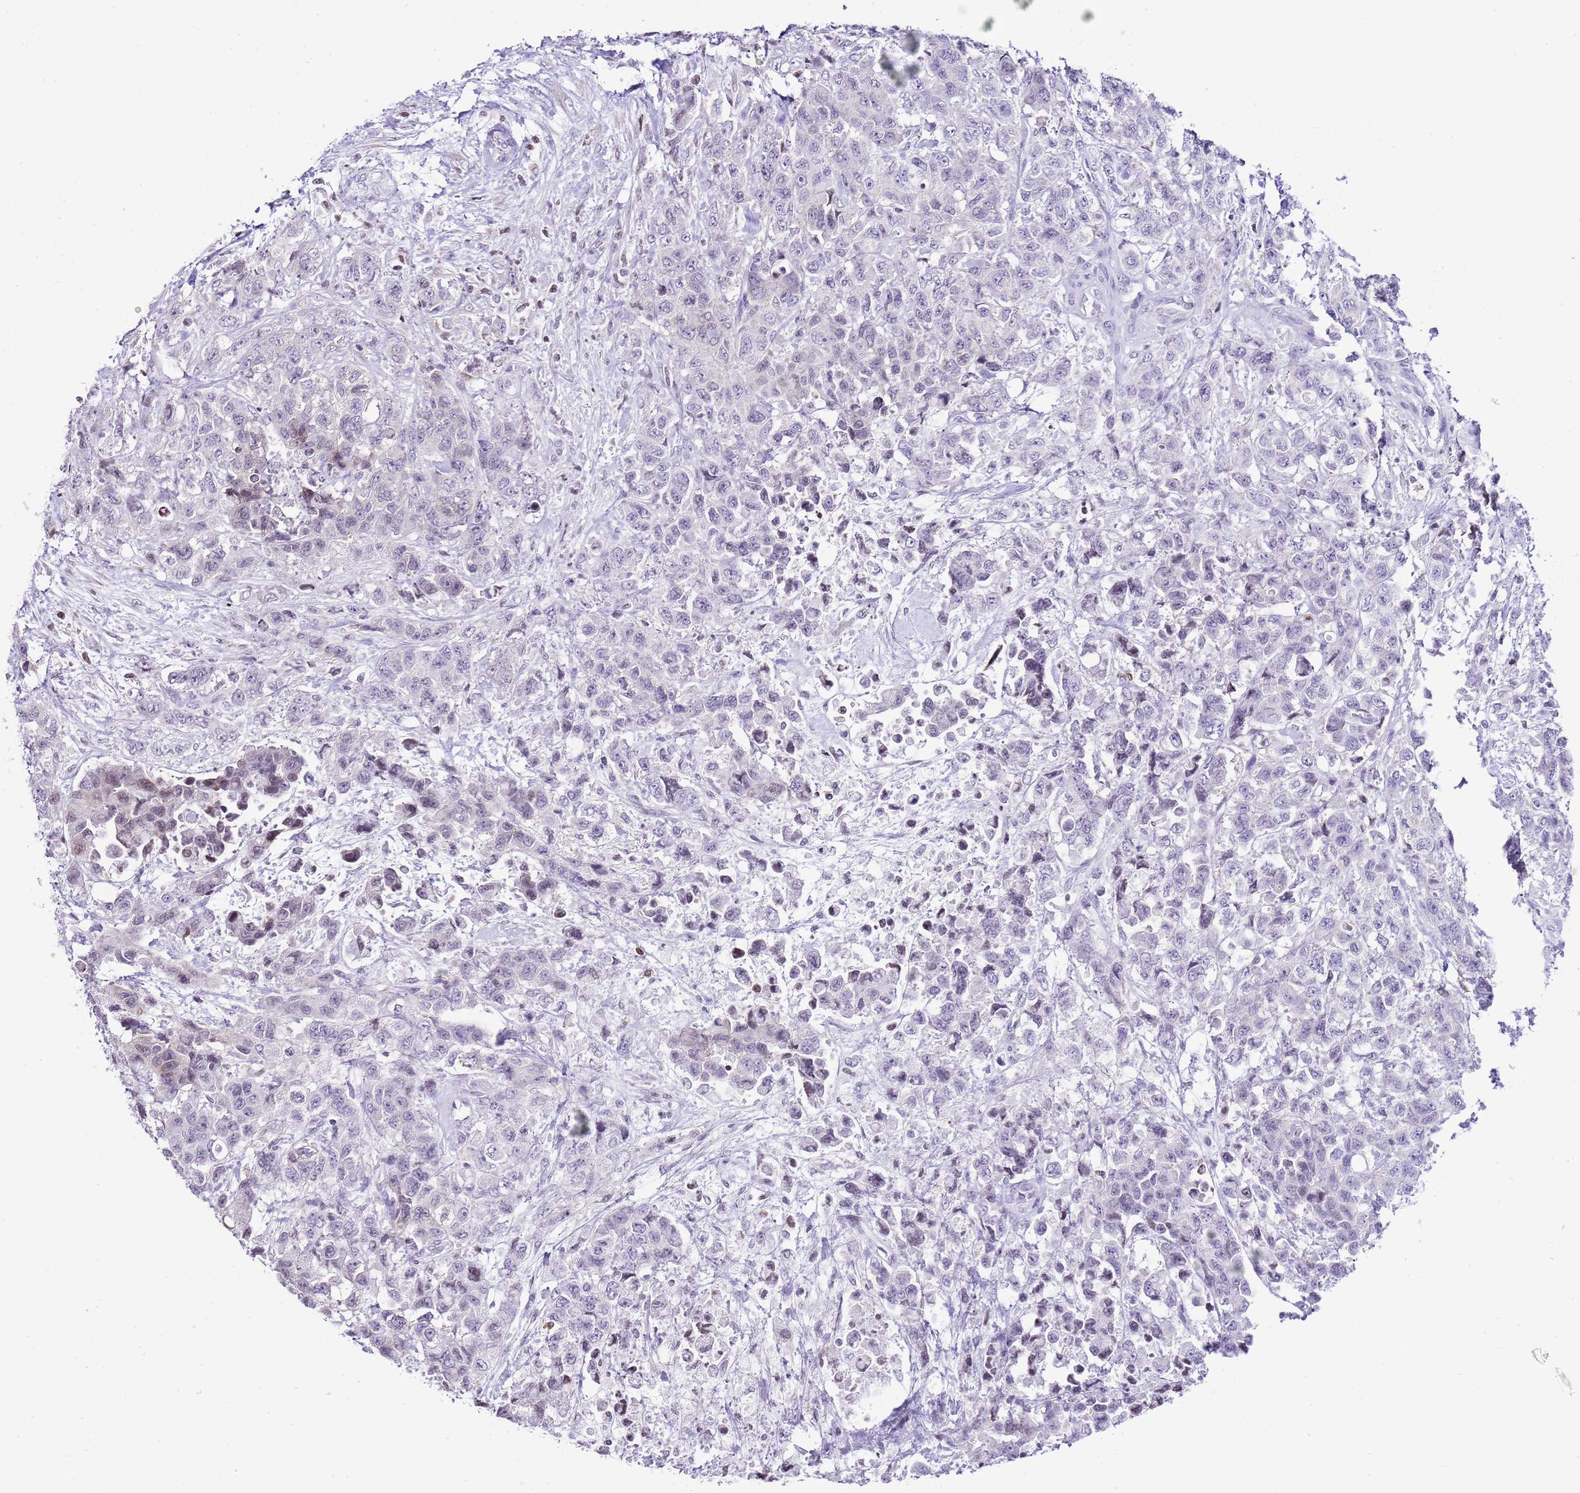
{"staining": {"intensity": "negative", "quantity": "none", "location": "none"}, "tissue": "urothelial cancer", "cell_type": "Tumor cells", "image_type": "cancer", "snomed": [{"axis": "morphology", "description": "Urothelial carcinoma, High grade"}, {"axis": "topography", "description": "Urinary bladder"}], "caption": "Histopathology image shows no protein staining in tumor cells of urothelial carcinoma (high-grade) tissue. (DAB IHC with hematoxylin counter stain).", "gene": "PRR15", "patient": {"sex": "female", "age": 78}}